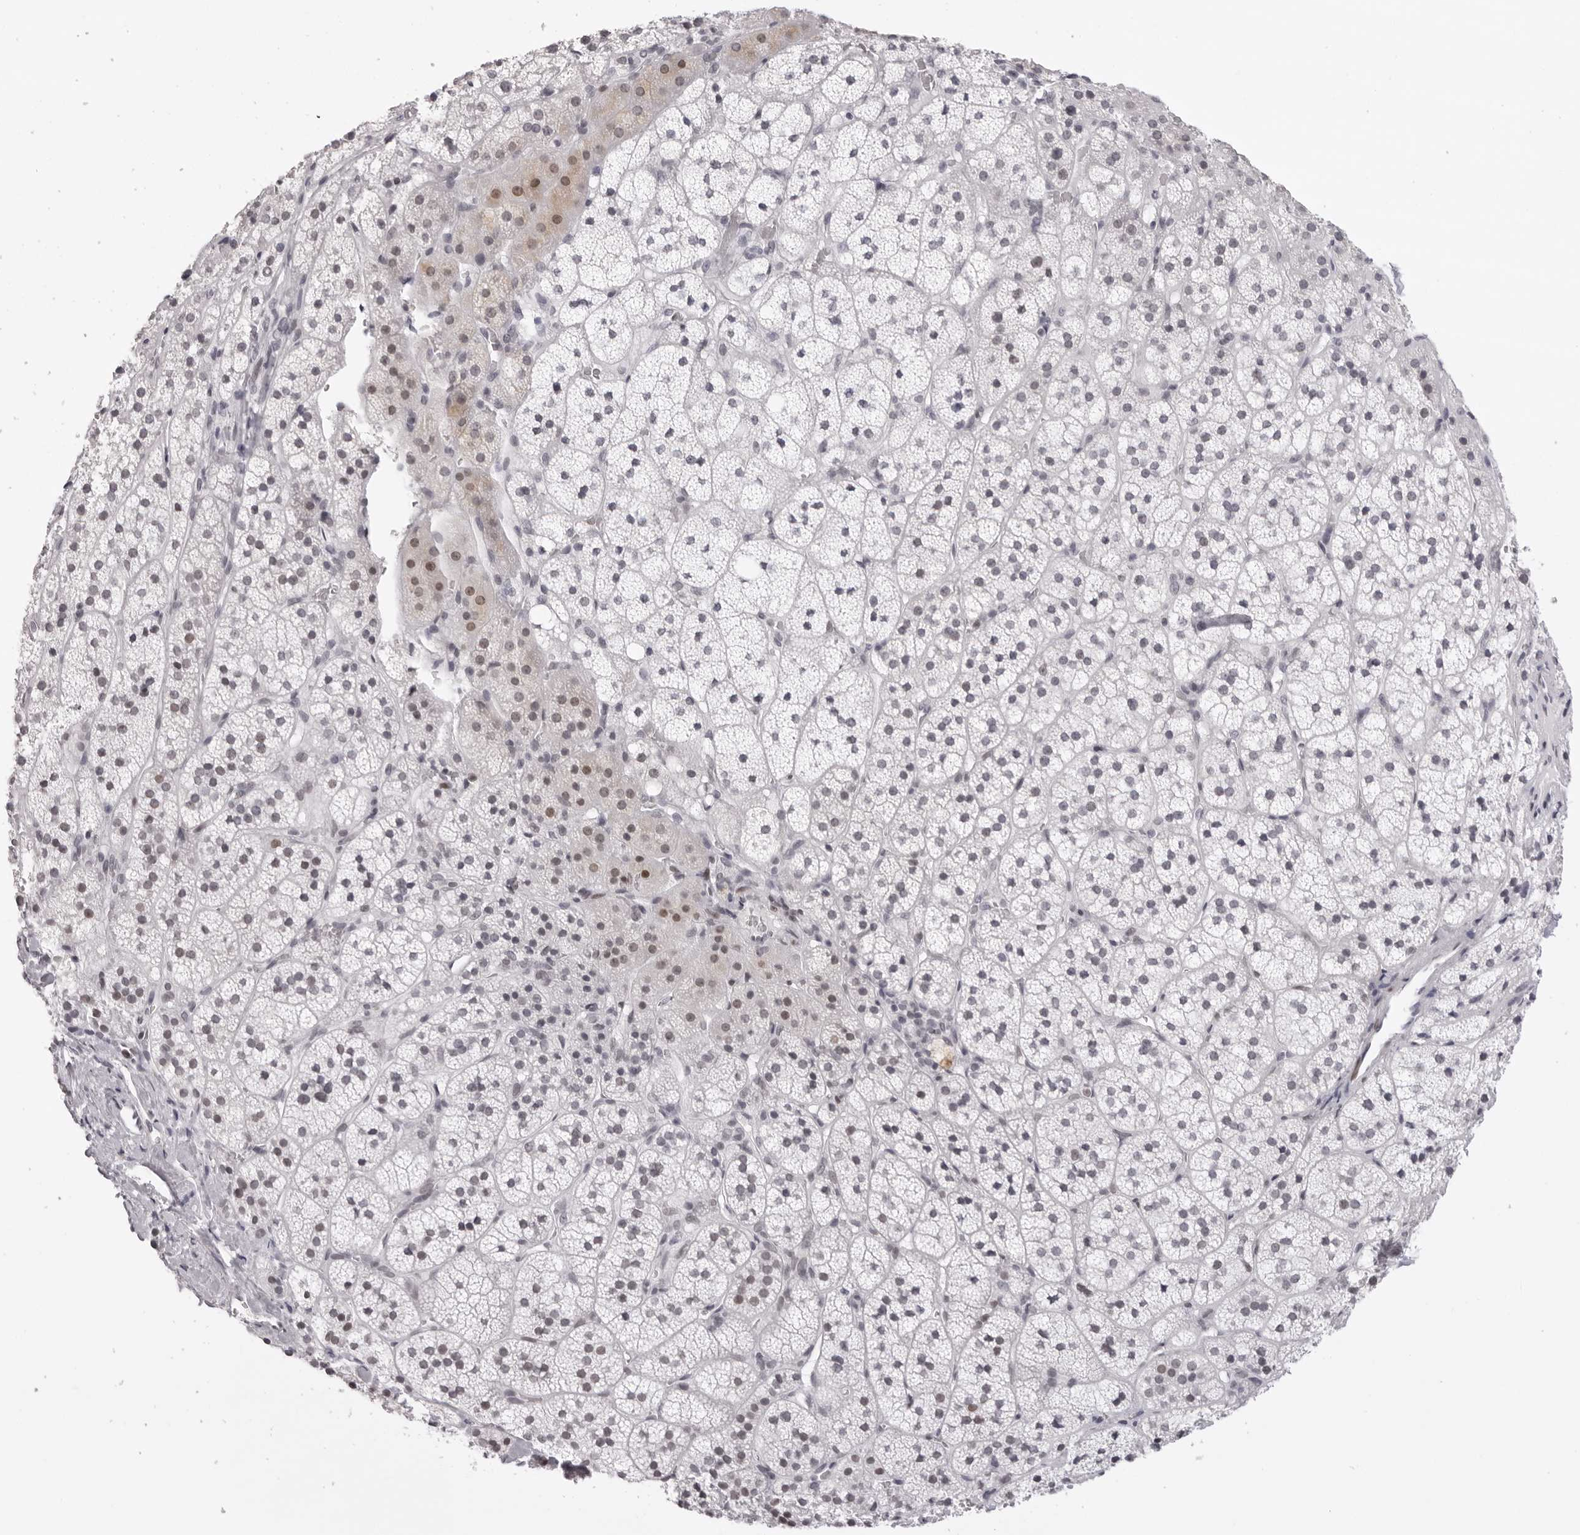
{"staining": {"intensity": "weak", "quantity": "<25%", "location": "cytoplasmic/membranous,nuclear"}, "tissue": "adrenal gland", "cell_type": "Glandular cells", "image_type": "normal", "snomed": [{"axis": "morphology", "description": "Normal tissue, NOS"}, {"axis": "topography", "description": "Adrenal gland"}], "caption": "High power microscopy image of an immunohistochemistry image of benign adrenal gland, revealing no significant staining in glandular cells.", "gene": "MAFK", "patient": {"sex": "female", "age": 44}}